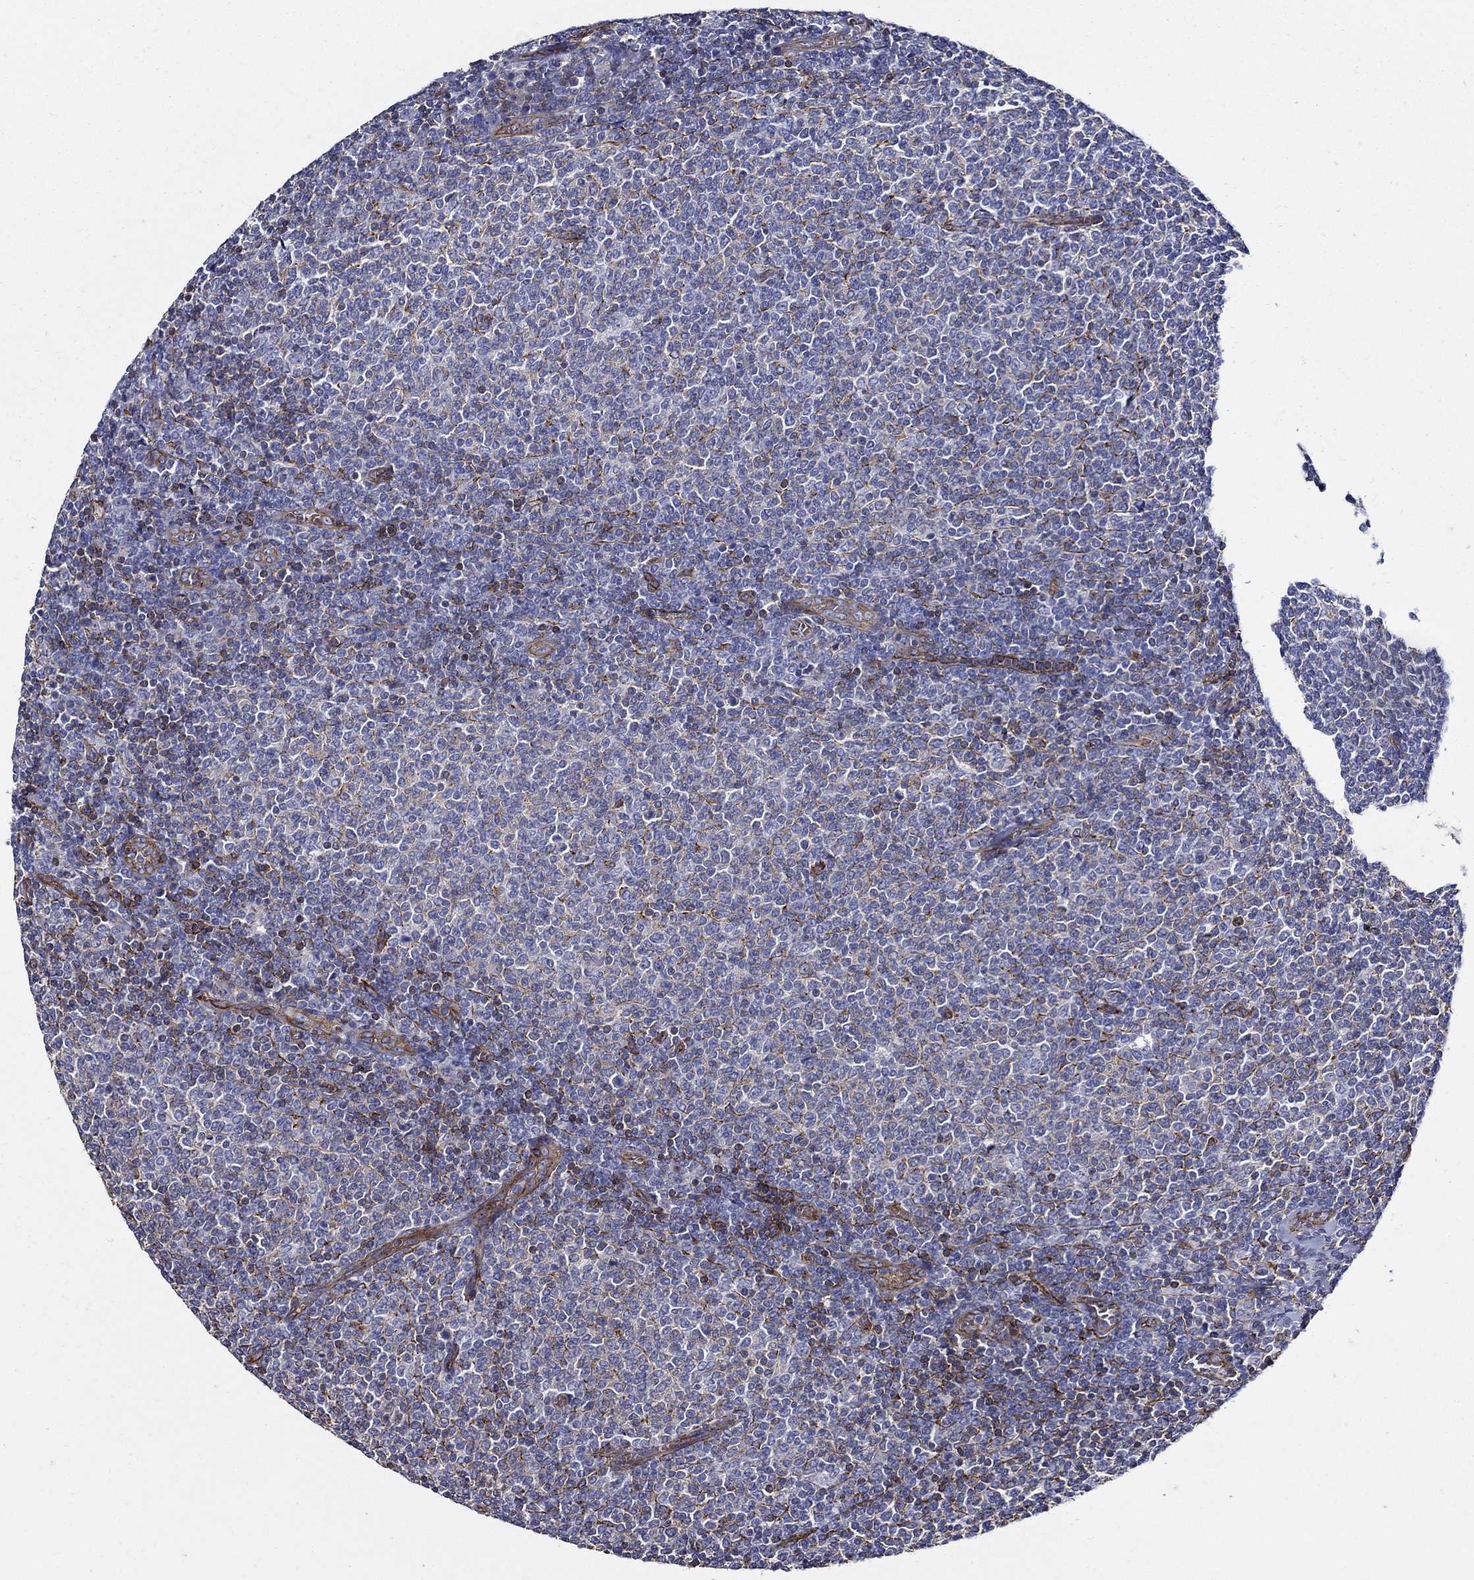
{"staining": {"intensity": "negative", "quantity": "none", "location": "none"}, "tissue": "lymphoma", "cell_type": "Tumor cells", "image_type": "cancer", "snomed": [{"axis": "morphology", "description": "Malignant lymphoma, non-Hodgkin's type, Low grade"}, {"axis": "topography", "description": "Lymph node"}], "caption": "The histopathology image shows no staining of tumor cells in lymphoma.", "gene": "APBB3", "patient": {"sex": "male", "age": 52}}